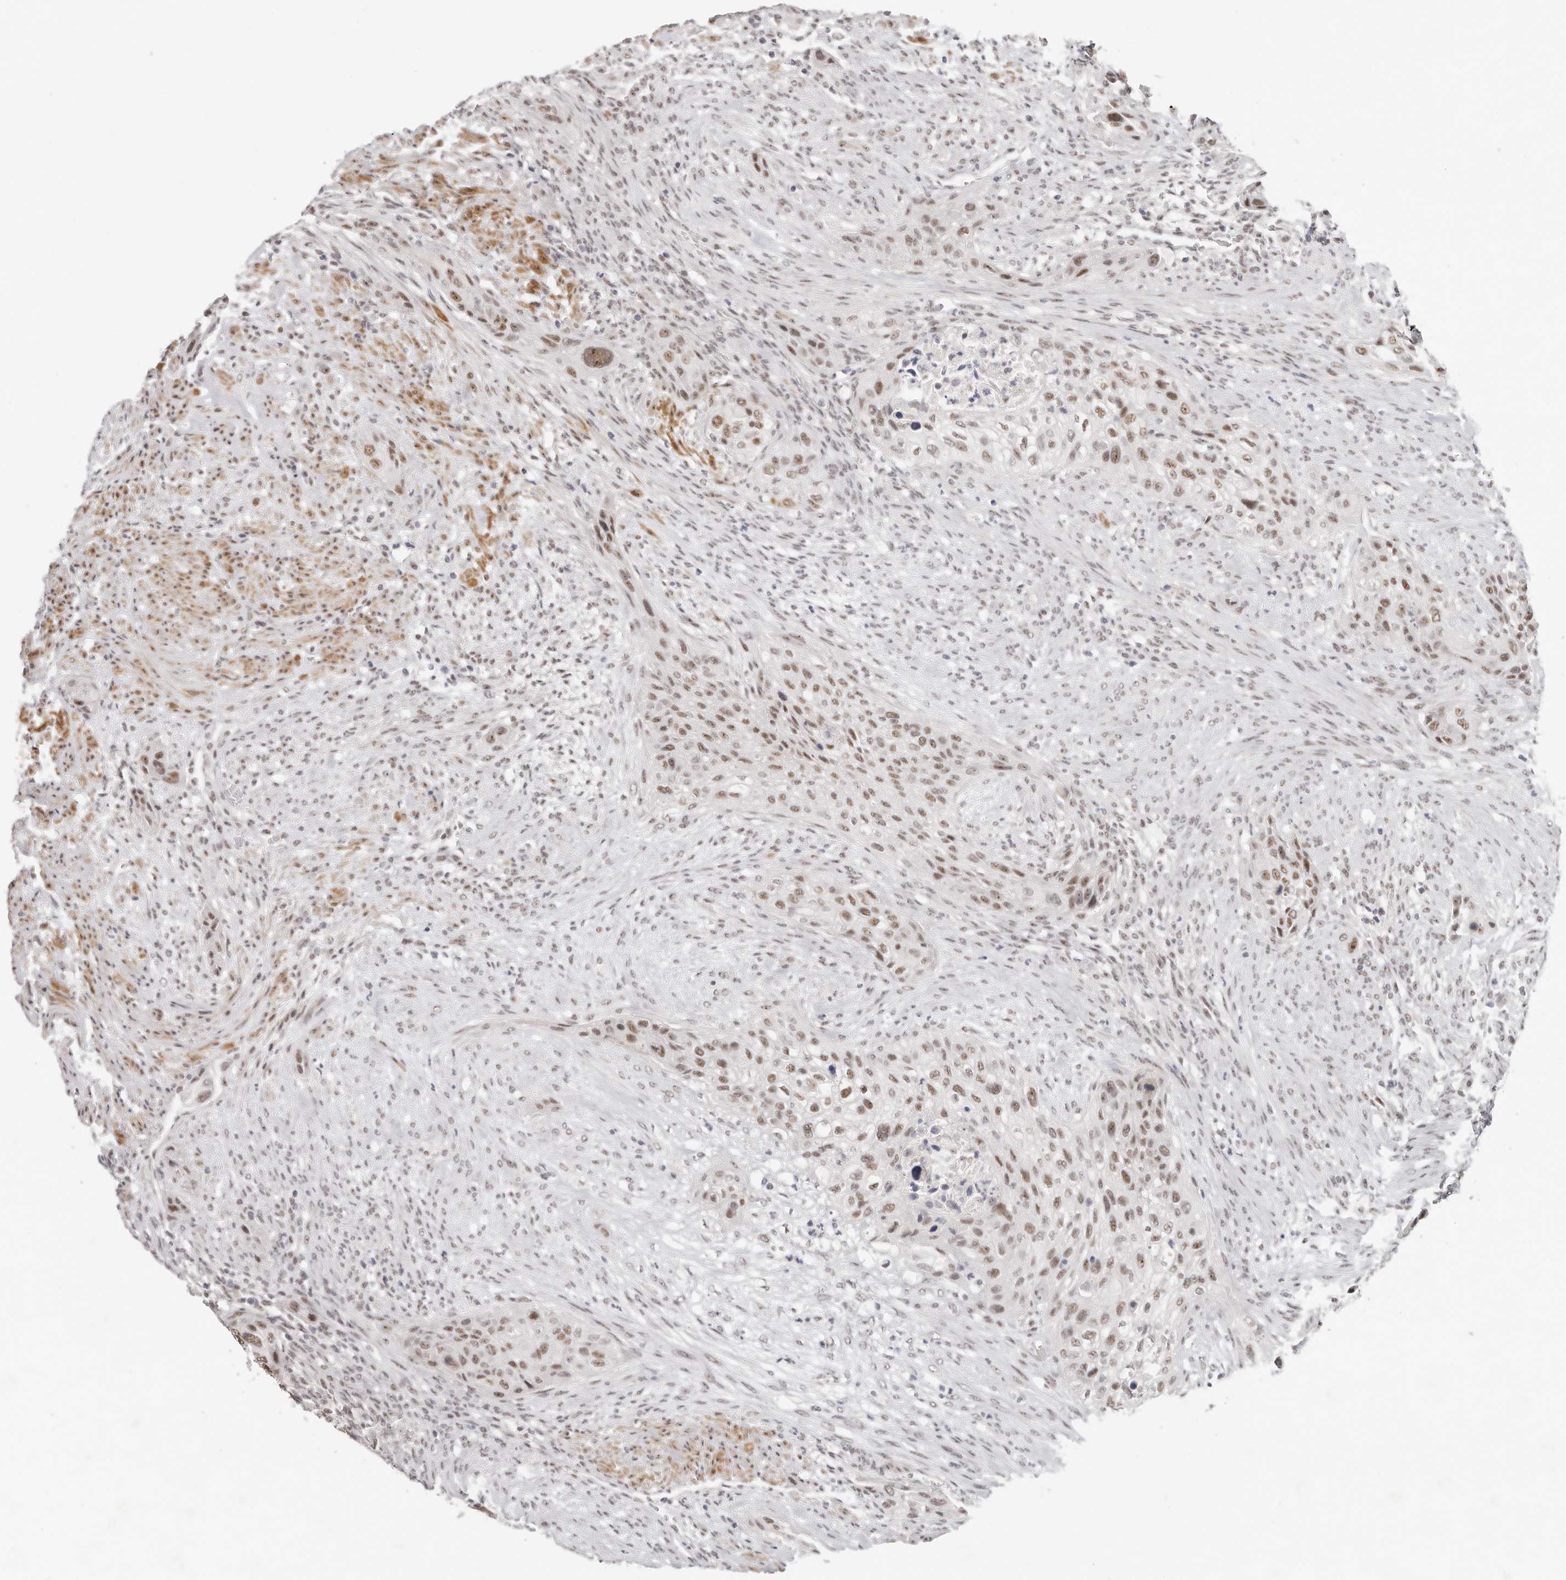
{"staining": {"intensity": "moderate", "quantity": ">75%", "location": "nuclear"}, "tissue": "urothelial cancer", "cell_type": "Tumor cells", "image_type": "cancer", "snomed": [{"axis": "morphology", "description": "Urothelial carcinoma, High grade"}, {"axis": "topography", "description": "Urinary bladder"}], "caption": "A high-resolution histopathology image shows immunohistochemistry staining of high-grade urothelial carcinoma, which demonstrates moderate nuclear expression in approximately >75% of tumor cells.", "gene": "LARP7", "patient": {"sex": "male", "age": 35}}